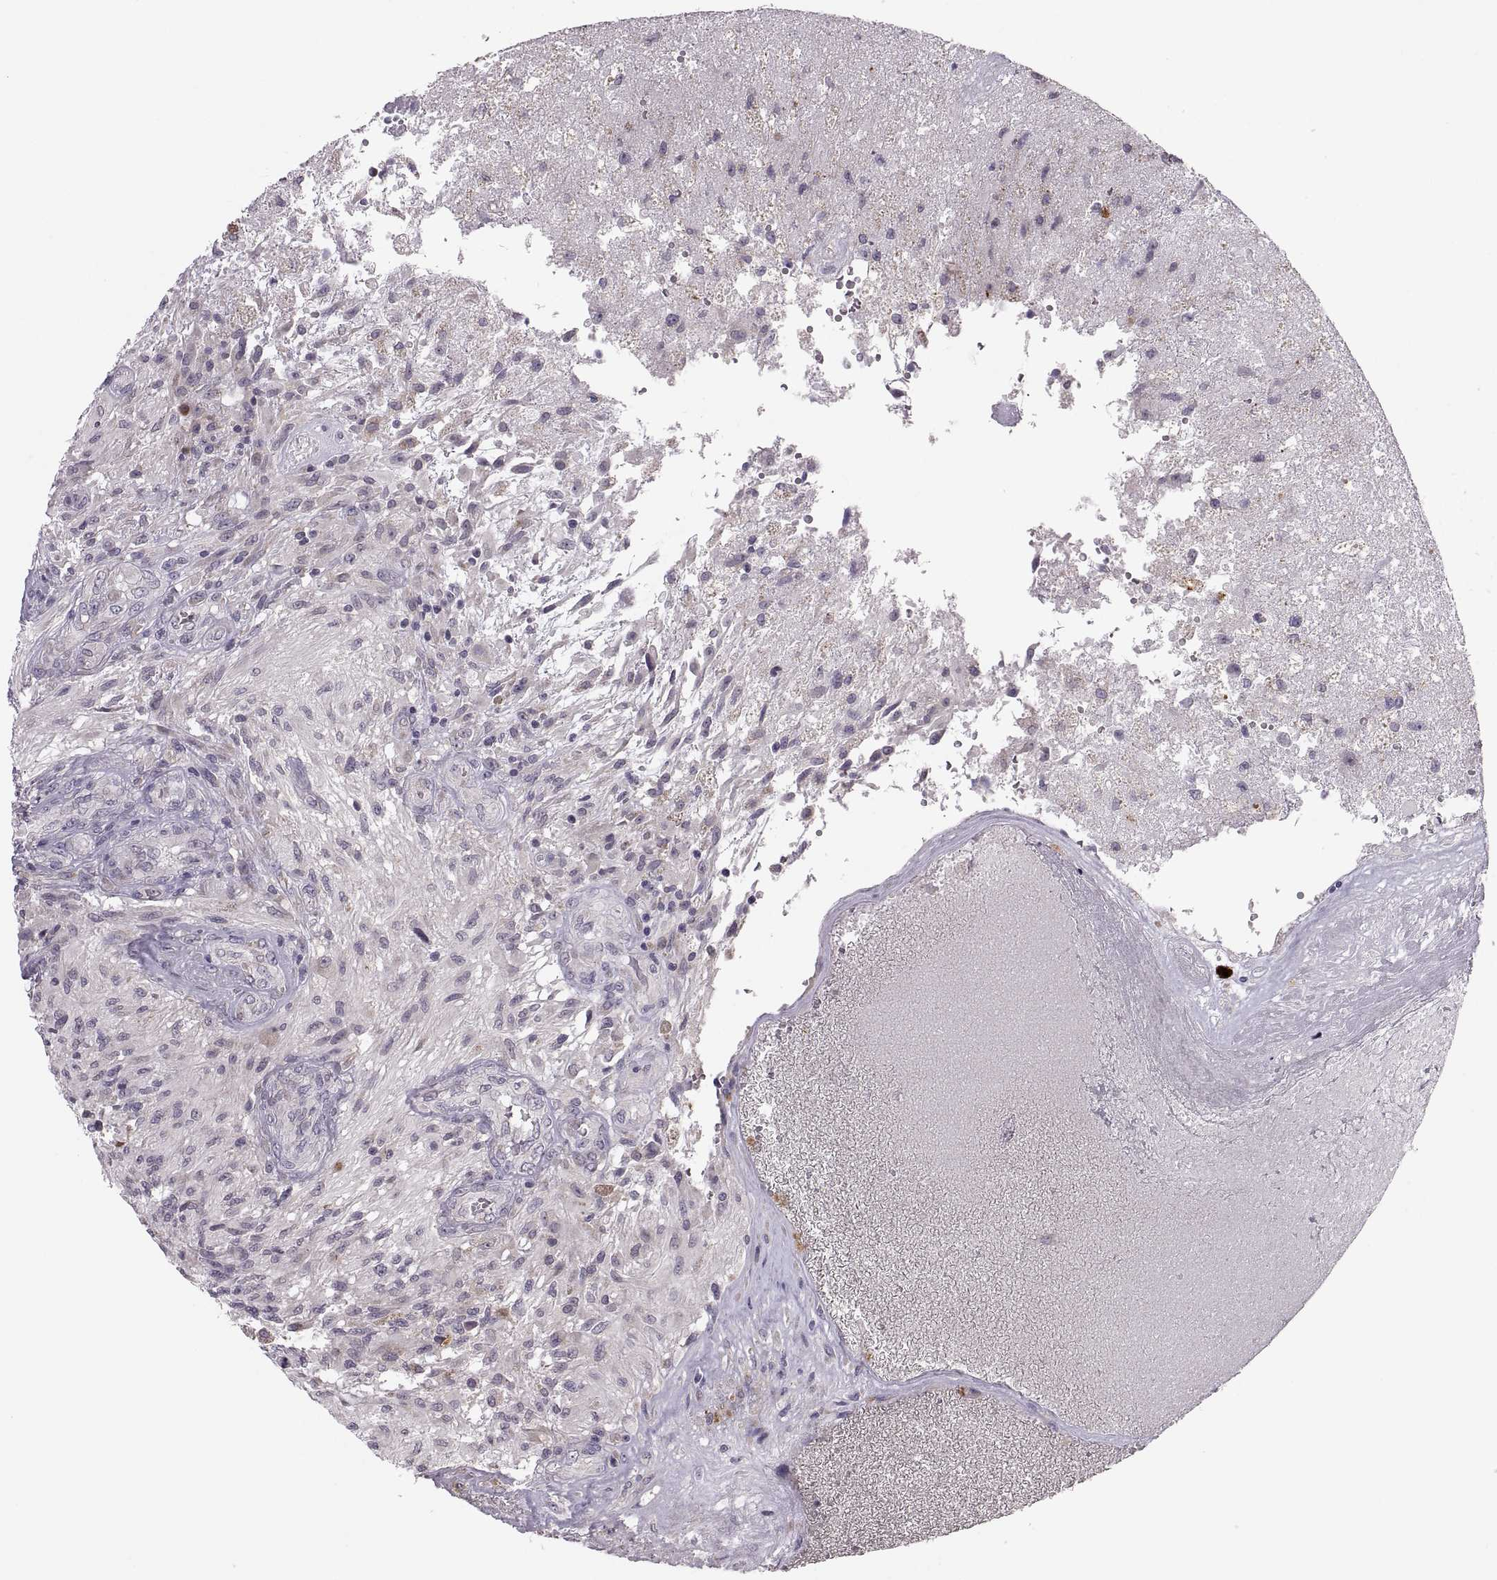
{"staining": {"intensity": "negative", "quantity": "none", "location": "none"}, "tissue": "glioma", "cell_type": "Tumor cells", "image_type": "cancer", "snomed": [{"axis": "morphology", "description": "Glioma, malignant, High grade"}, {"axis": "topography", "description": "Brain"}], "caption": "Tumor cells show no significant positivity in malignant high-grade glioma.", "gene": "ADH6", "patient": {"sex": "male", "age": 56}}